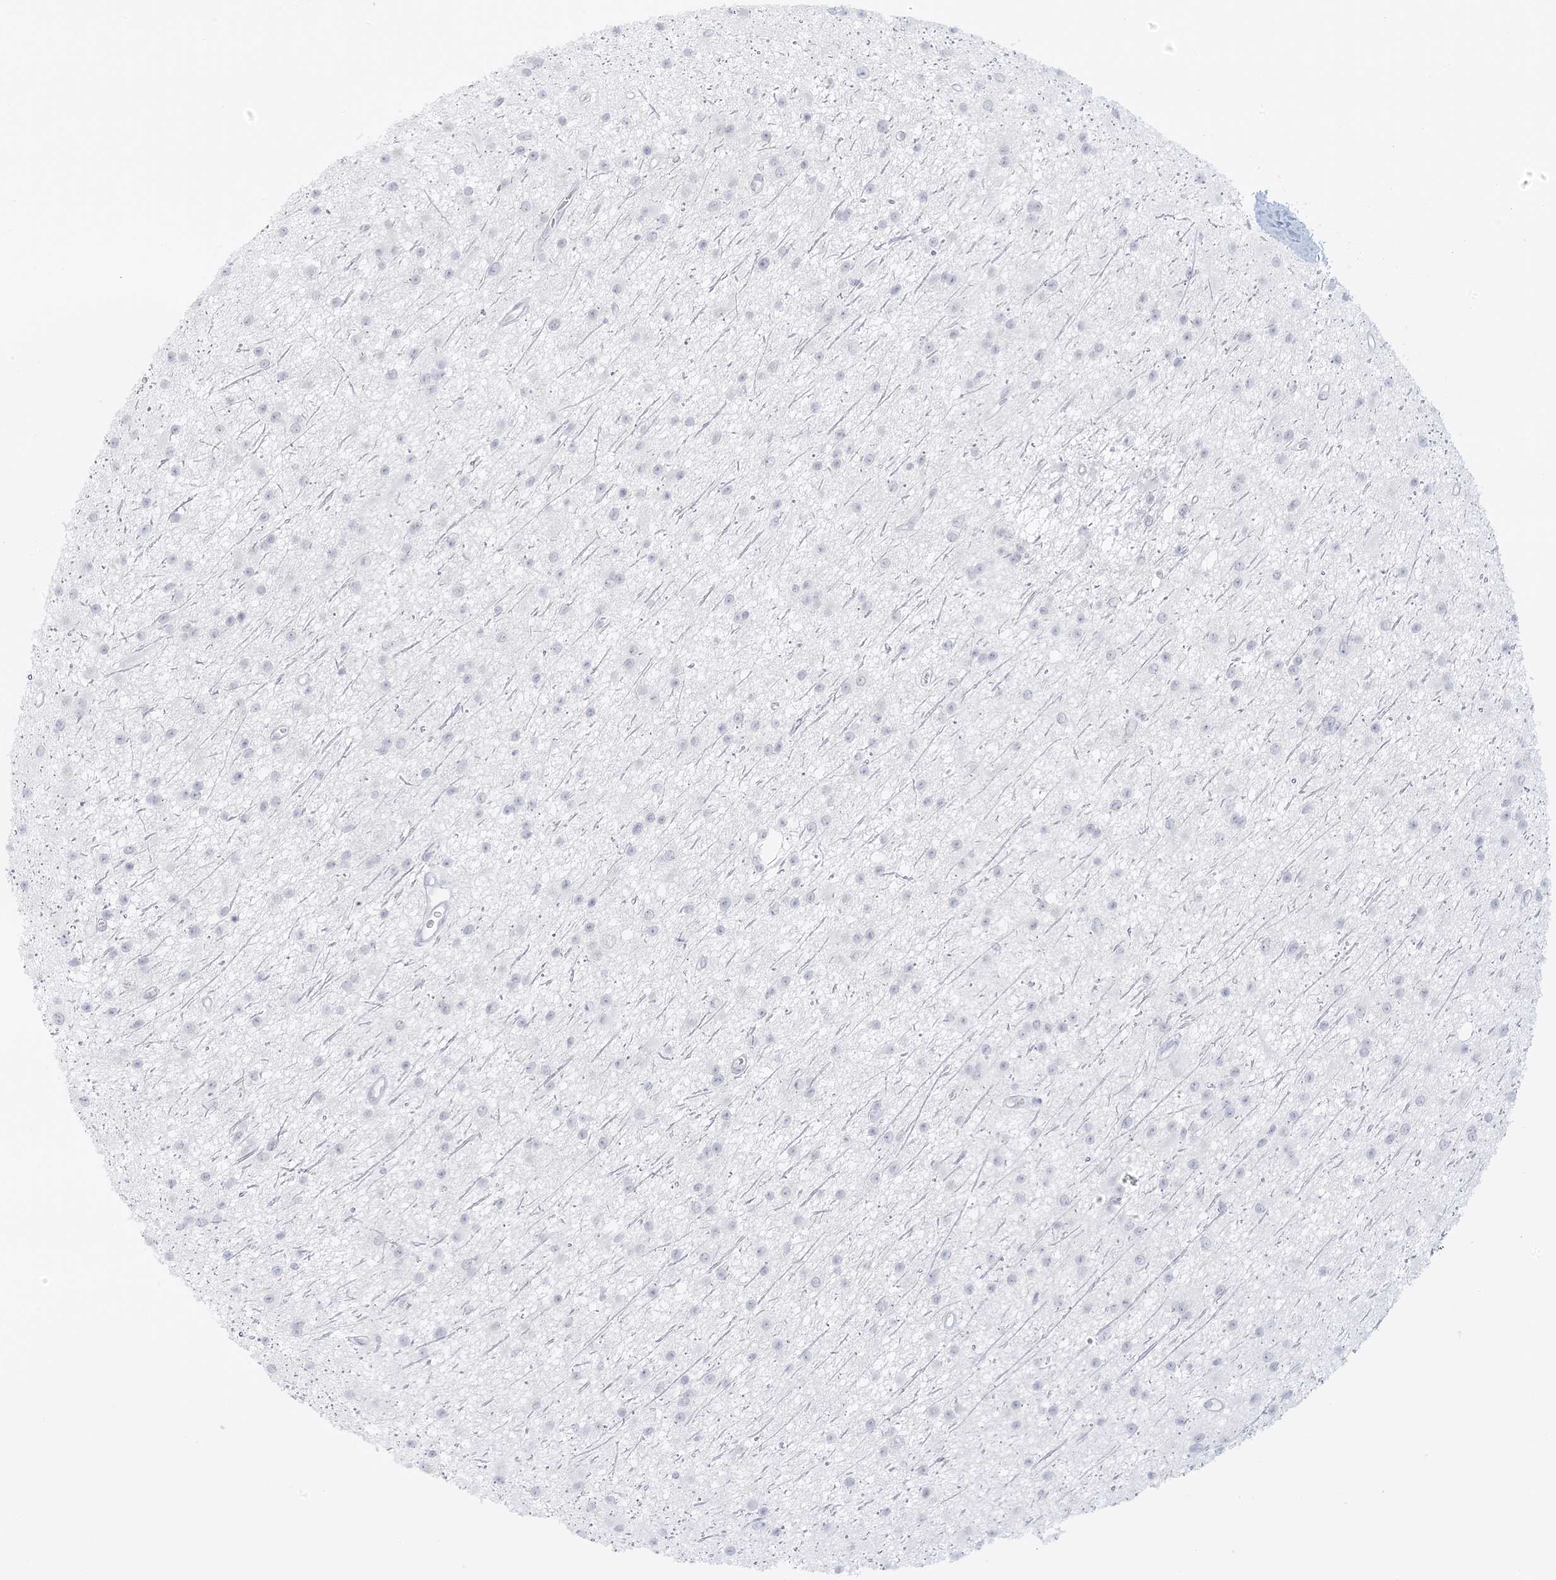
{"staining": {"intensity": "negative", "quantity": "none", "location": "none"}, "tissue": "glioma", "cell_type": "Tumor cells", "image_type": "cancer", "snomed": [{"axis": "morphology", "description": "Glioma, malignant, Low grade"}, {"axis": "topography", "description": "Cerebral cortex"}], "caption": "IHC of glioma shows no positivity in tumor cells.", "gene": "LIPT1", "patient": {"sex": "female", "age": 39}}